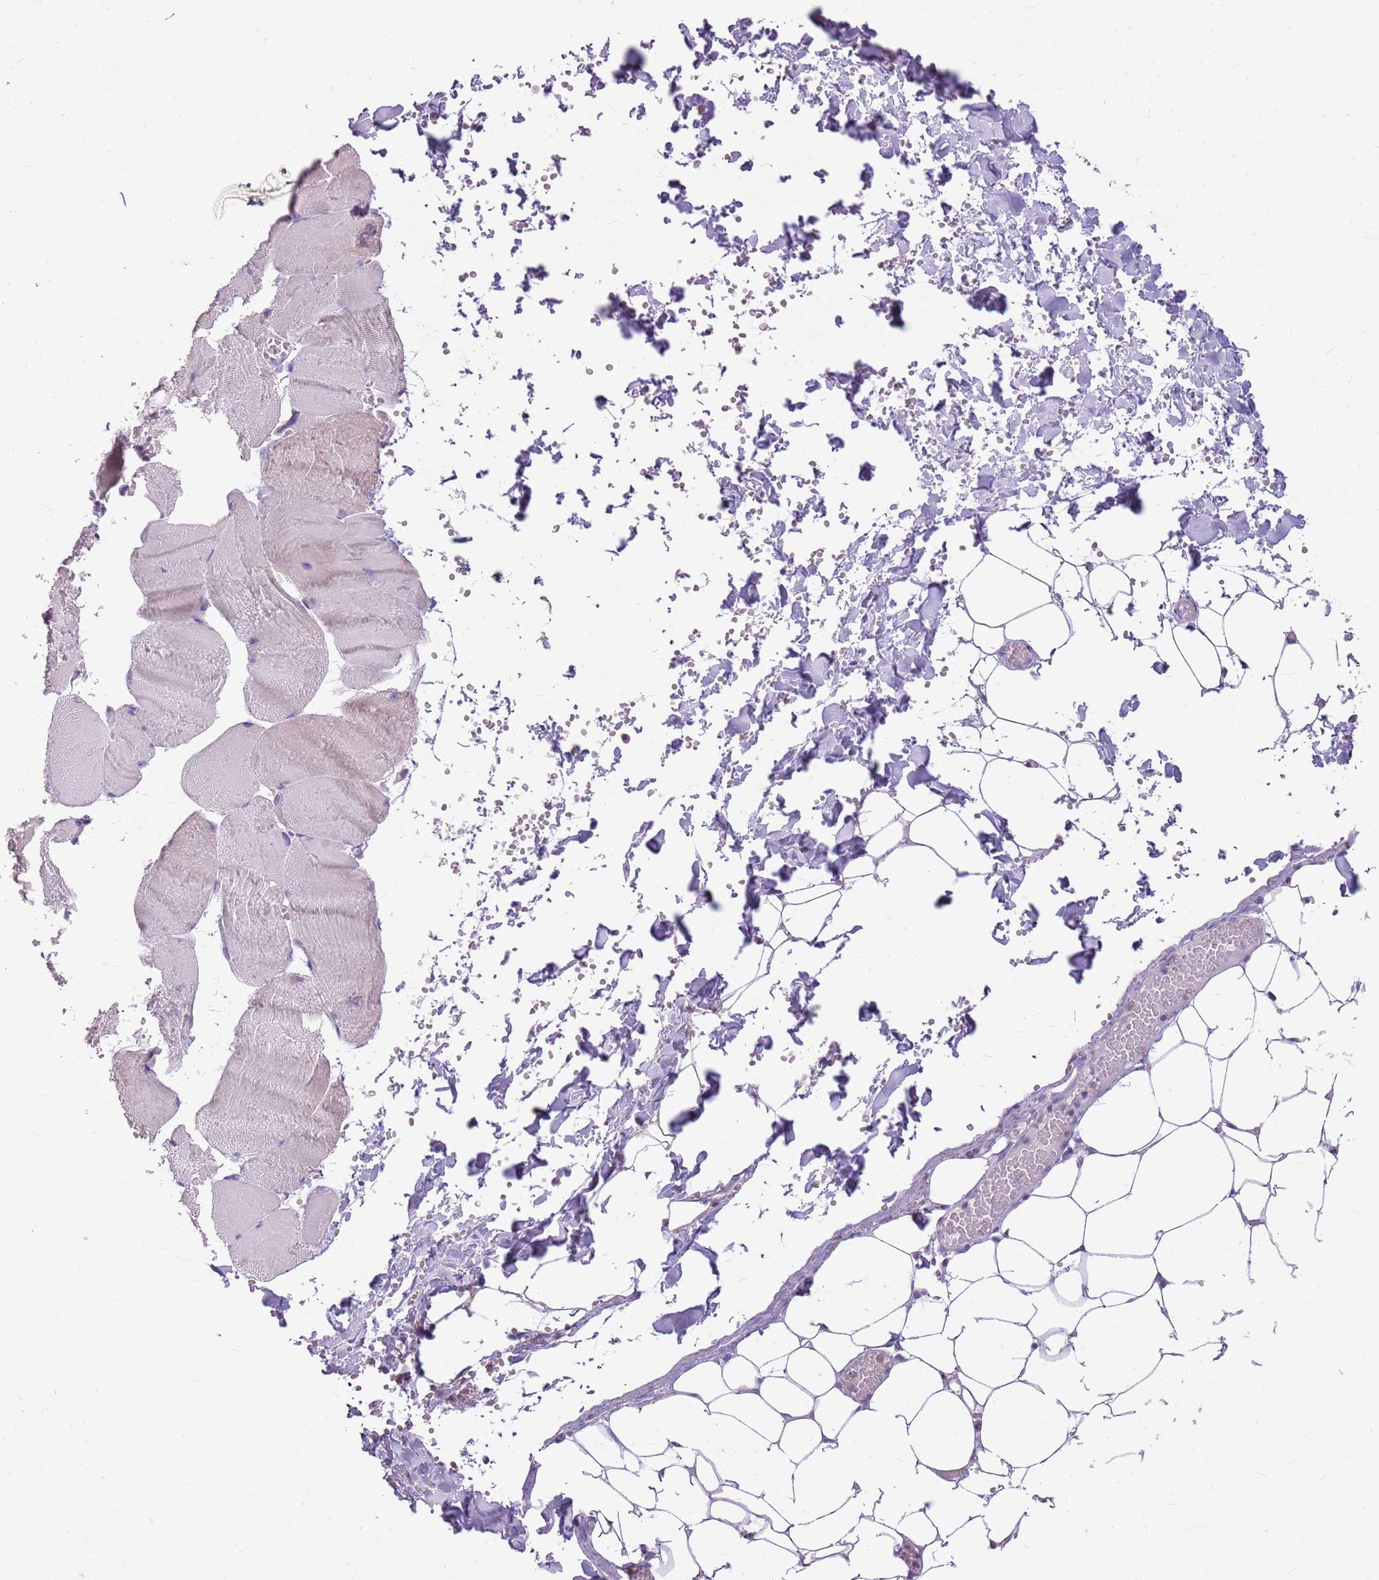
{"staining": {"intensity": "negative", "quantity": "none", "location": "none"}, "tissue": "adipose tissue", "cell_type": "Adipocytes", "image_type": "normal", "snomed": [{"axis": "morphology", "description": "Normal tissue, NOS"}, {"axis": "topography", "description": "Skeletal muscle"}, {"axis": "topography", "description": "Peripheral nerve tissue"}], "caption": "The histopathology image displays no staining of adipocytes in unremarkable adipose tissue.", "gene": "CNPPD1", "patient": {"sex": "female", "age": 55}}